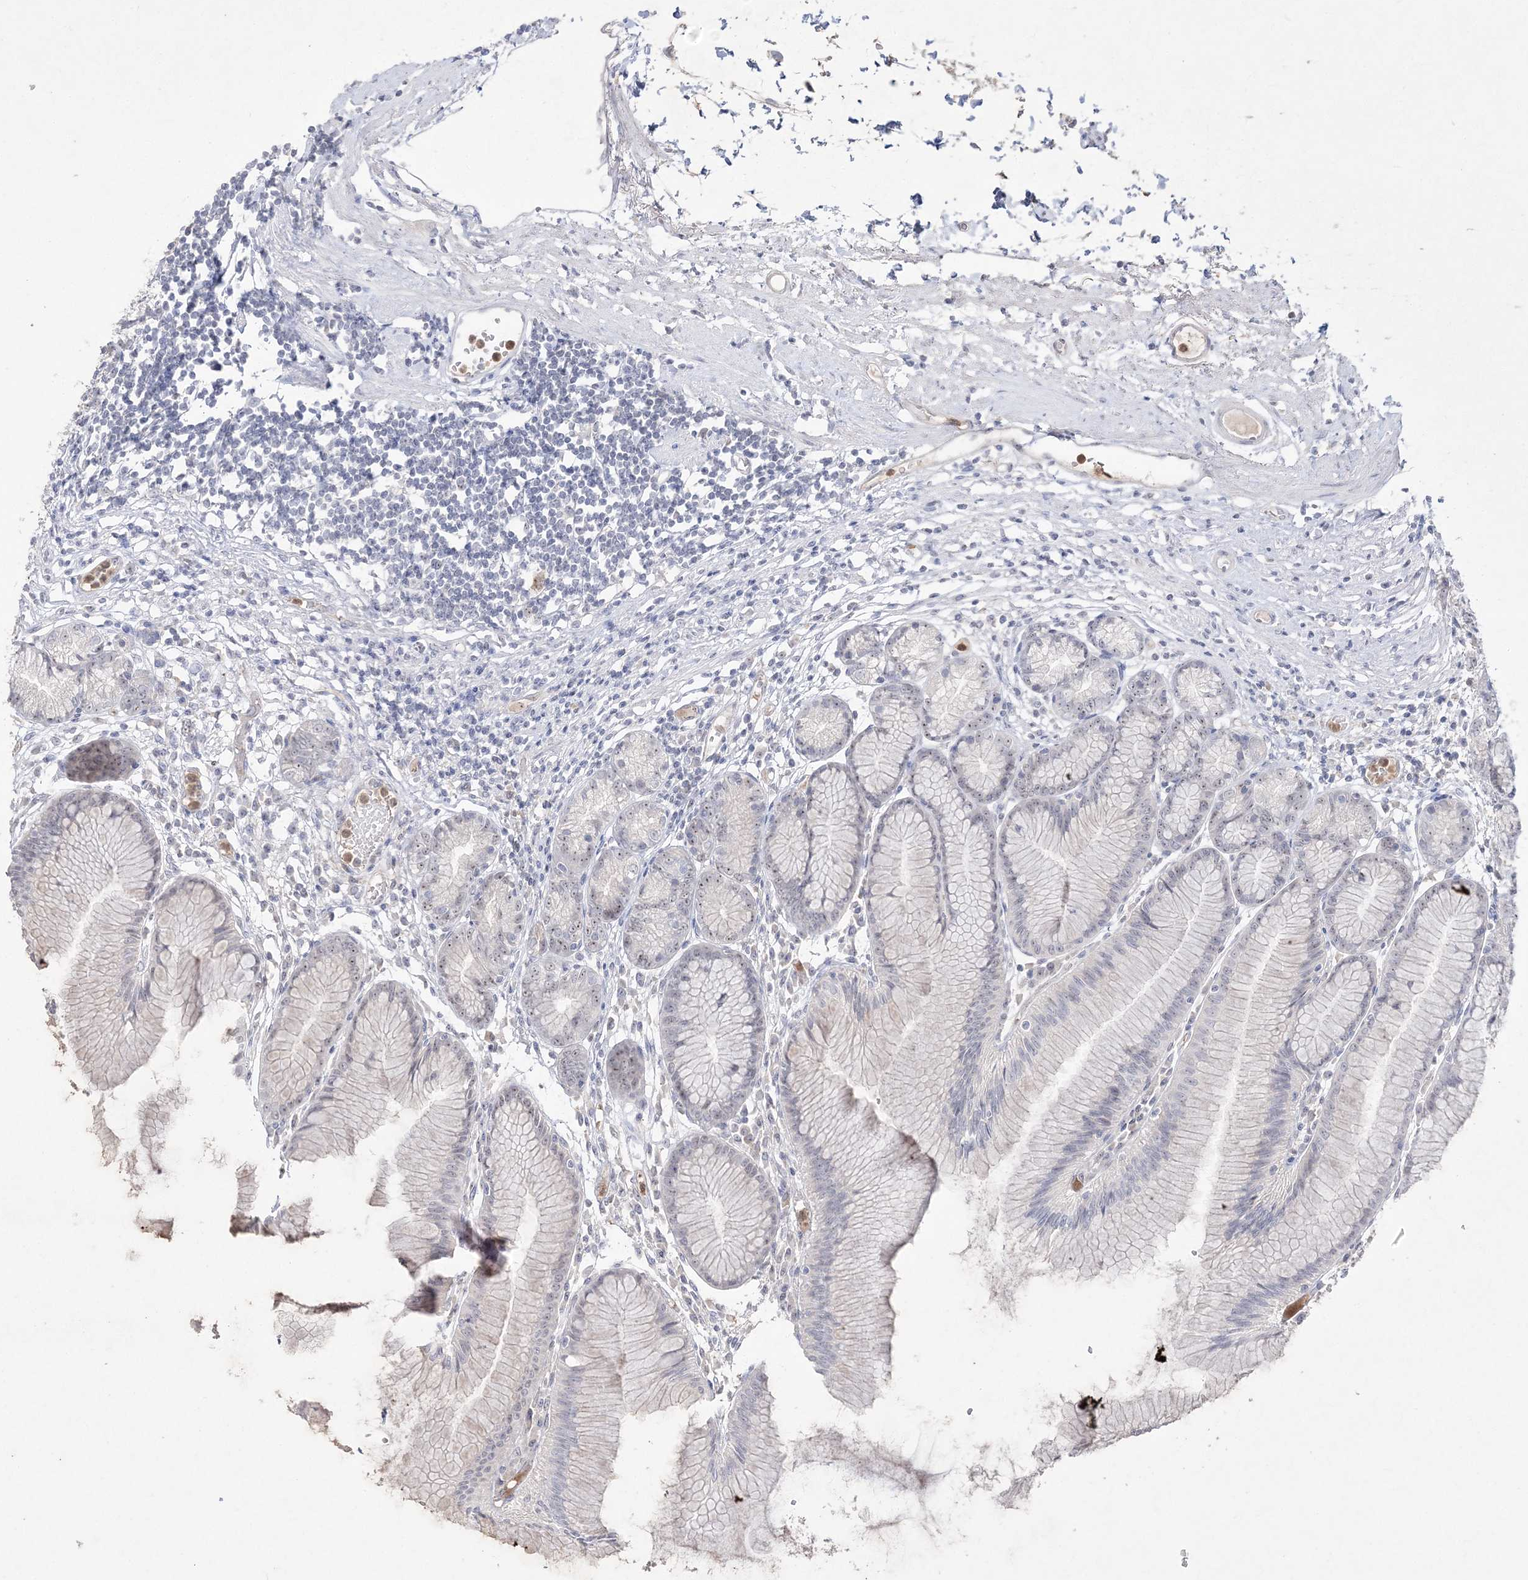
{"staining": {"intensity": "weak", "quantity": "25%-75%", "location": "nuclear"}, "tissue": "stomach", "cell_type": "Glandular cells", "image_type": "normal", "snomed": [{"axis": "morphology", "description": "Normal tissue, NOS"}, {"axis": "topography", "description": "Stomach"}], "caption": "Unremarkable stomach was stained to show a protein in brown. There is low levels of weak nuclear expression in approximately 25%-75% of glandular cells.", "gene": "NOP16", "patient": {"sex": "female", "age": 57}}